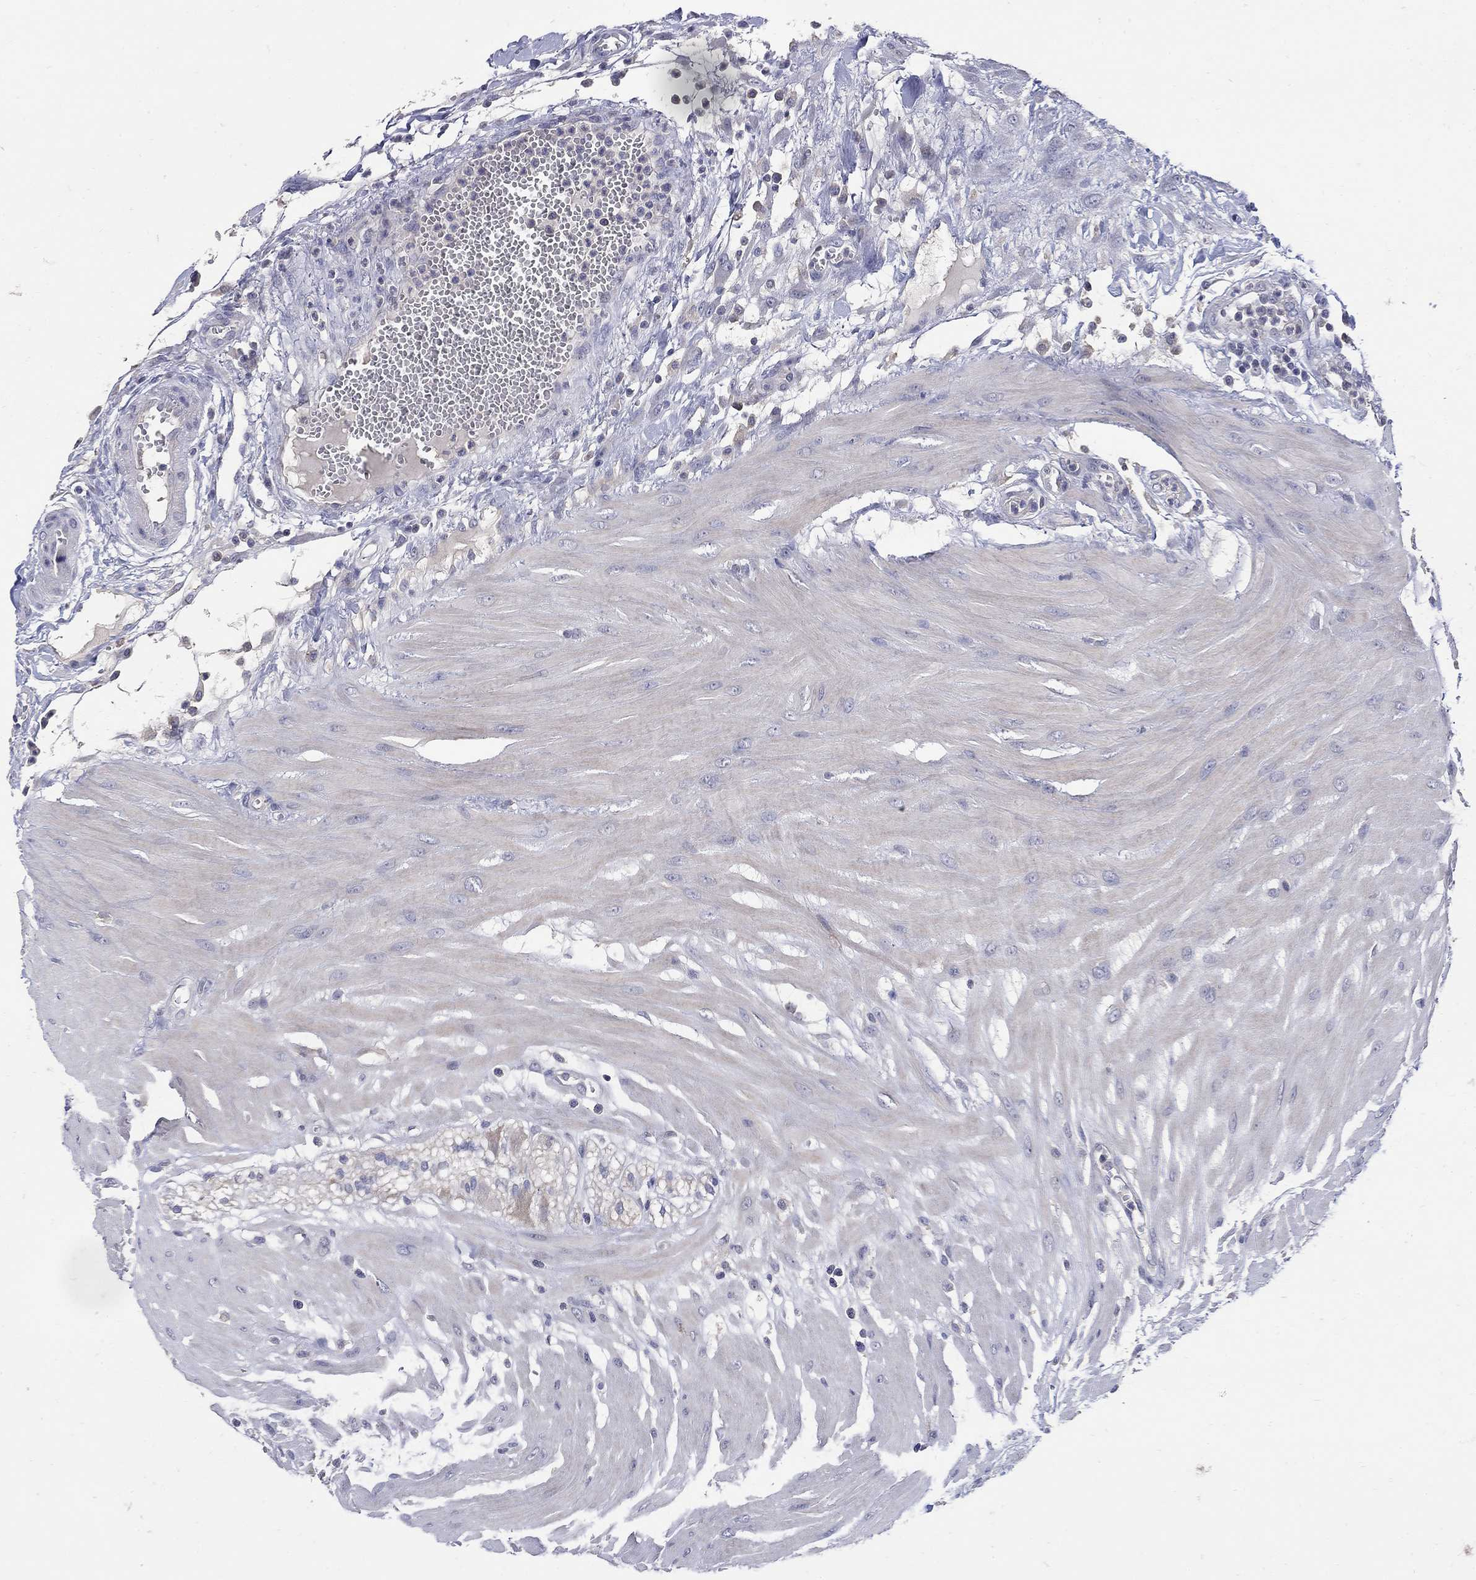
{"staining": {"intensity": "negative", "quantity": "none", "location": "none"}, "tissue": "colon", "cell_type": "Endothelial cells", "image_type": "normal", "snomed": [{"axis": "morphology", "description": "Normal tissue, NOS"}, {"axis": "morphology", "description": "Adenocarcinoma, NOS"}, {"axis": "topography", "description": "Colon"}], "caption": "Photomicrograph shows no protein staining in endothelial cells of unremarkable colon. (Brightfield microscopy of DAB (3,3'-diaminobenzidine) IHC at high magnification).", "gene": "CETN1", "patient": {"sex": "male", "age": 65}}